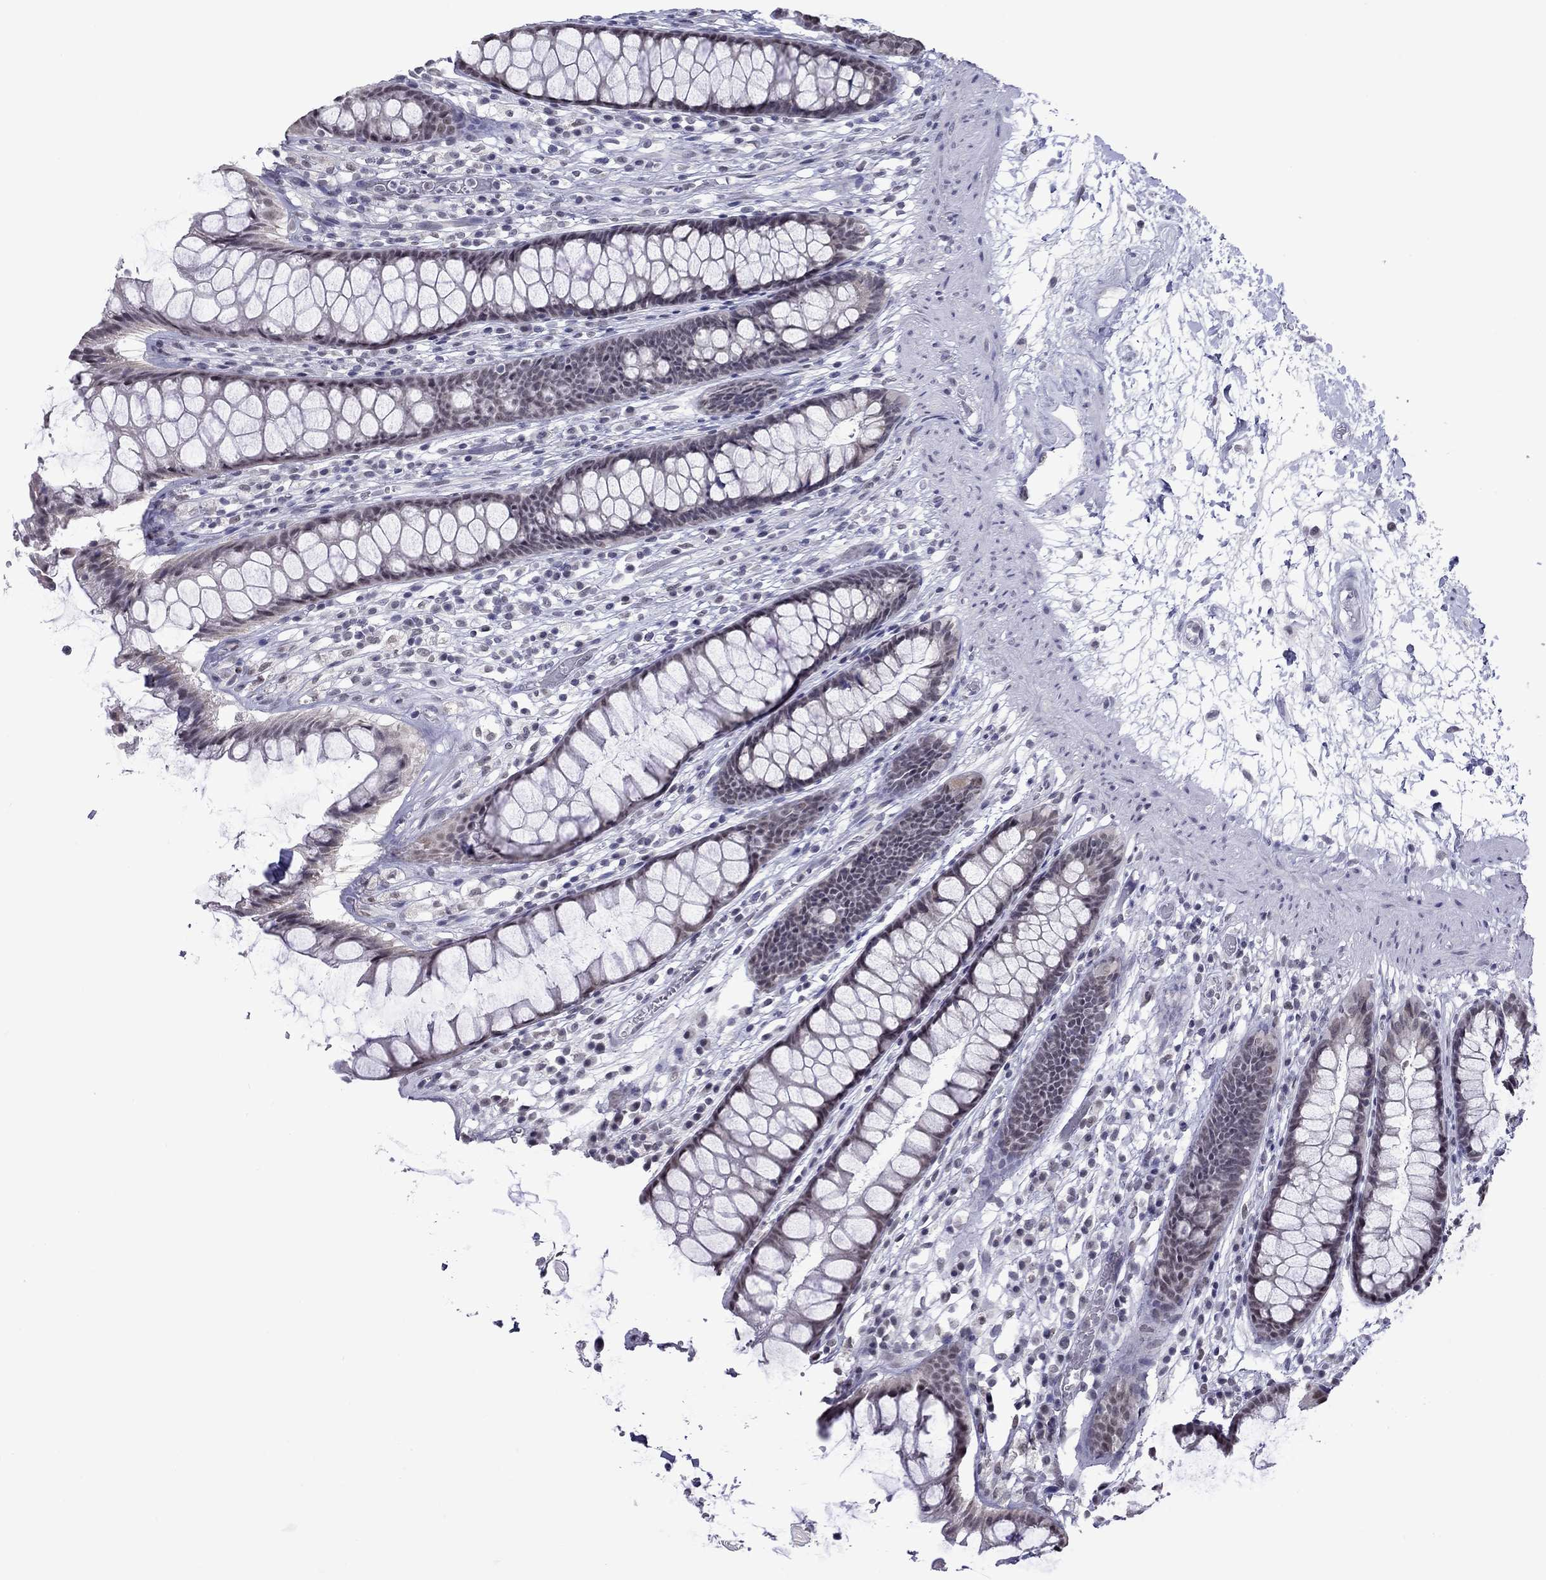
{"staining": {"intensity": "negative", "quantity": "none", "location": "none"}, "tissue": "rectum", "cell_type": "Glandular cells", "image_type": "normal", "snomed": [{"axis": "morphology", "description": "Normal tissue, NOS"}, {"axis": "topography", "description": "Rectum"}], "caption": "DAB (3,3'-diaminobenzidine) immunohistochemical staining of normal rectum shows no significant positivity in glandular cells. (Brightfield microscopy of DAB (3,3'-diaminobenzidine) immunohistochemistry at high magnification).", "gene": "PPP1R3A", "patient": {"sex": "male", "age": 72}}